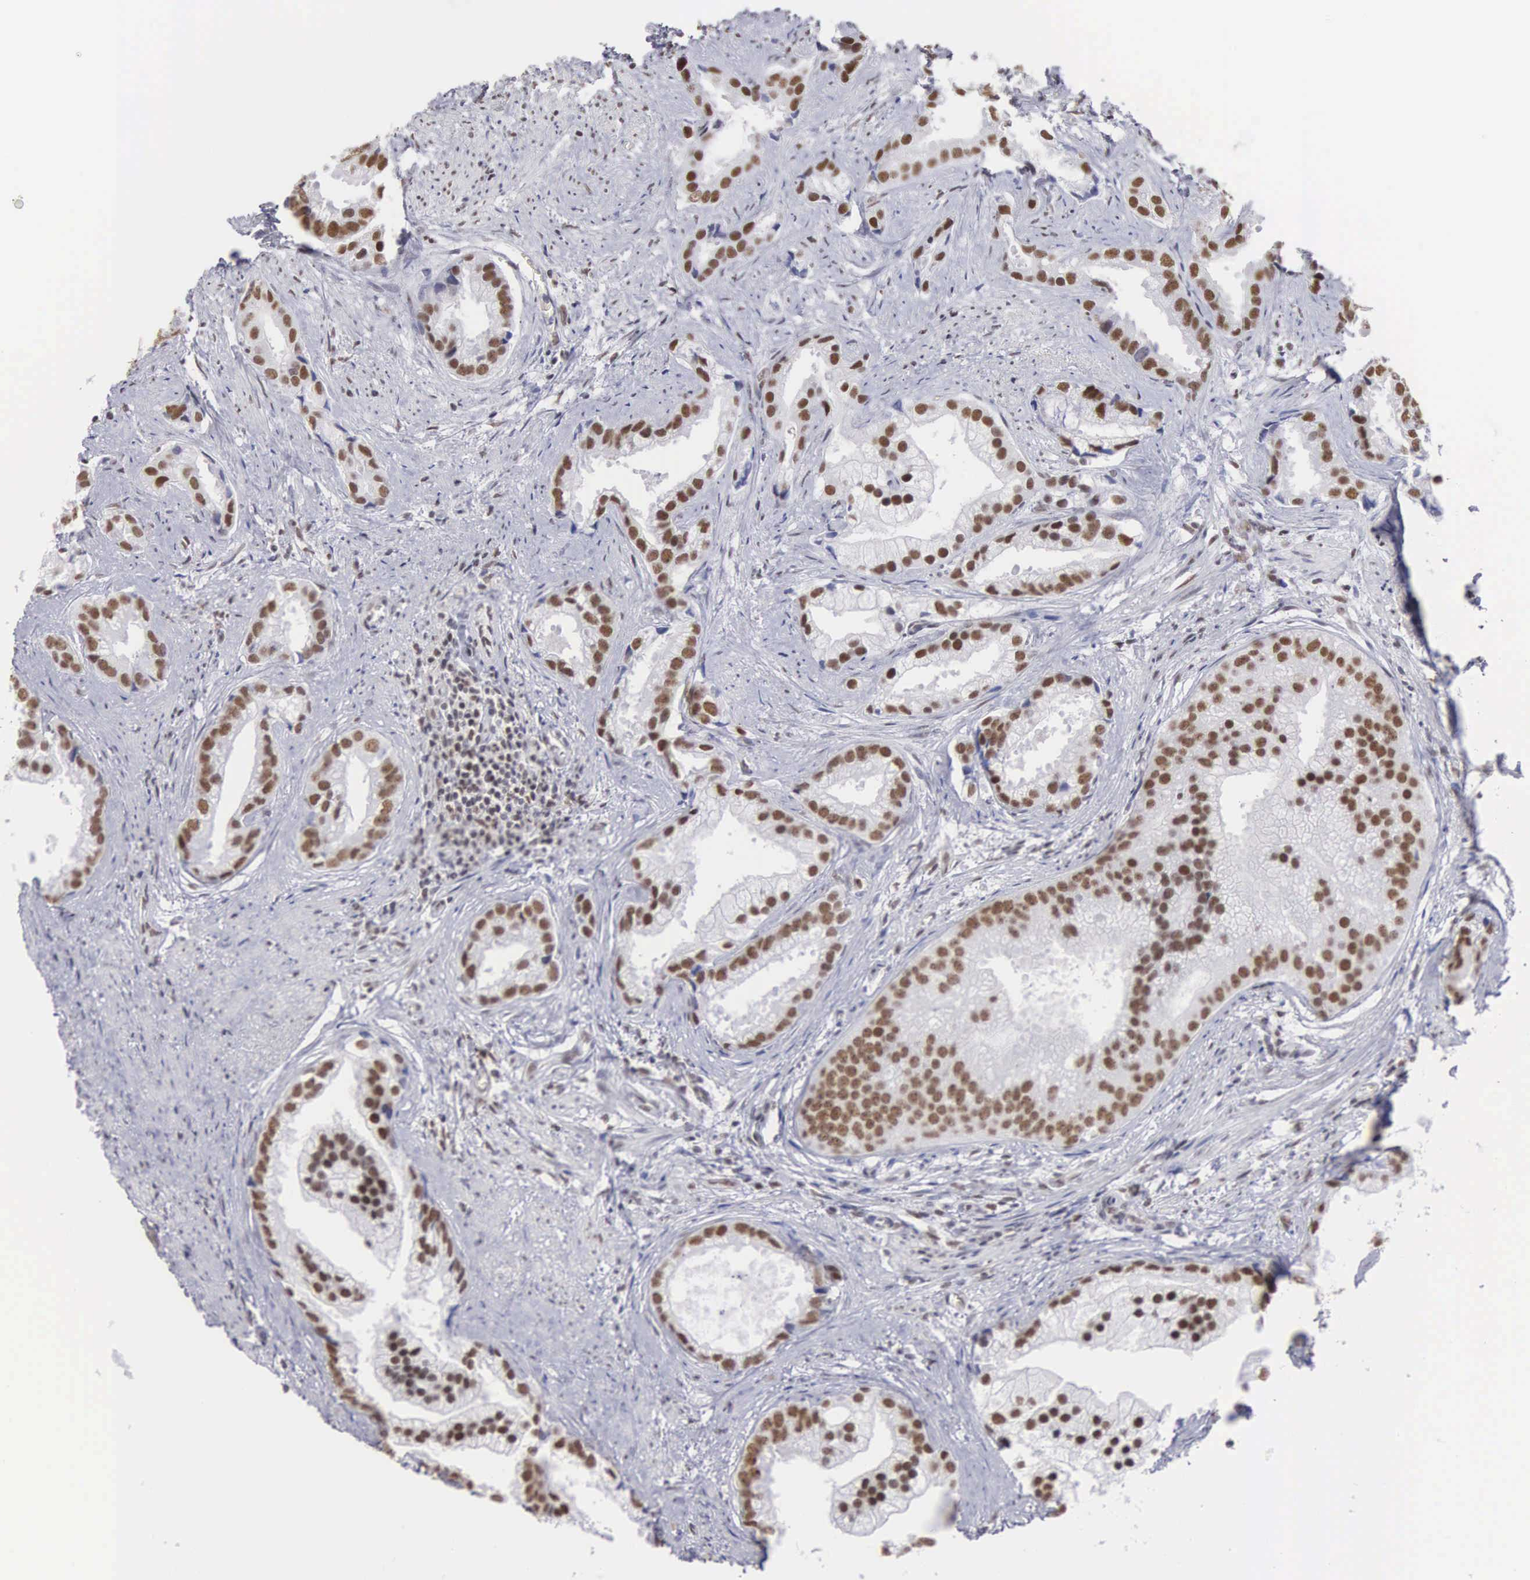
{"staining": {"intensity": "strong", "quantity": ">75%", "location": "nuclear"}, "tissue": "prostate cancer", "cell_type": "Tumor cells", "image_type": "cancer", "snomed": [{"axis": "morphology", "description": "Adenocarcinoma, Medium grade"}, {"axis": "topography", "description": "Prostate"}], "caption": "Prostate cancer (medium-grade adenocarcinoma) stained for a protein shows strong nuclear positivity in tumor cells.", "gene": "CSTF2", "patient": {"sex": "male", "age": 65}}